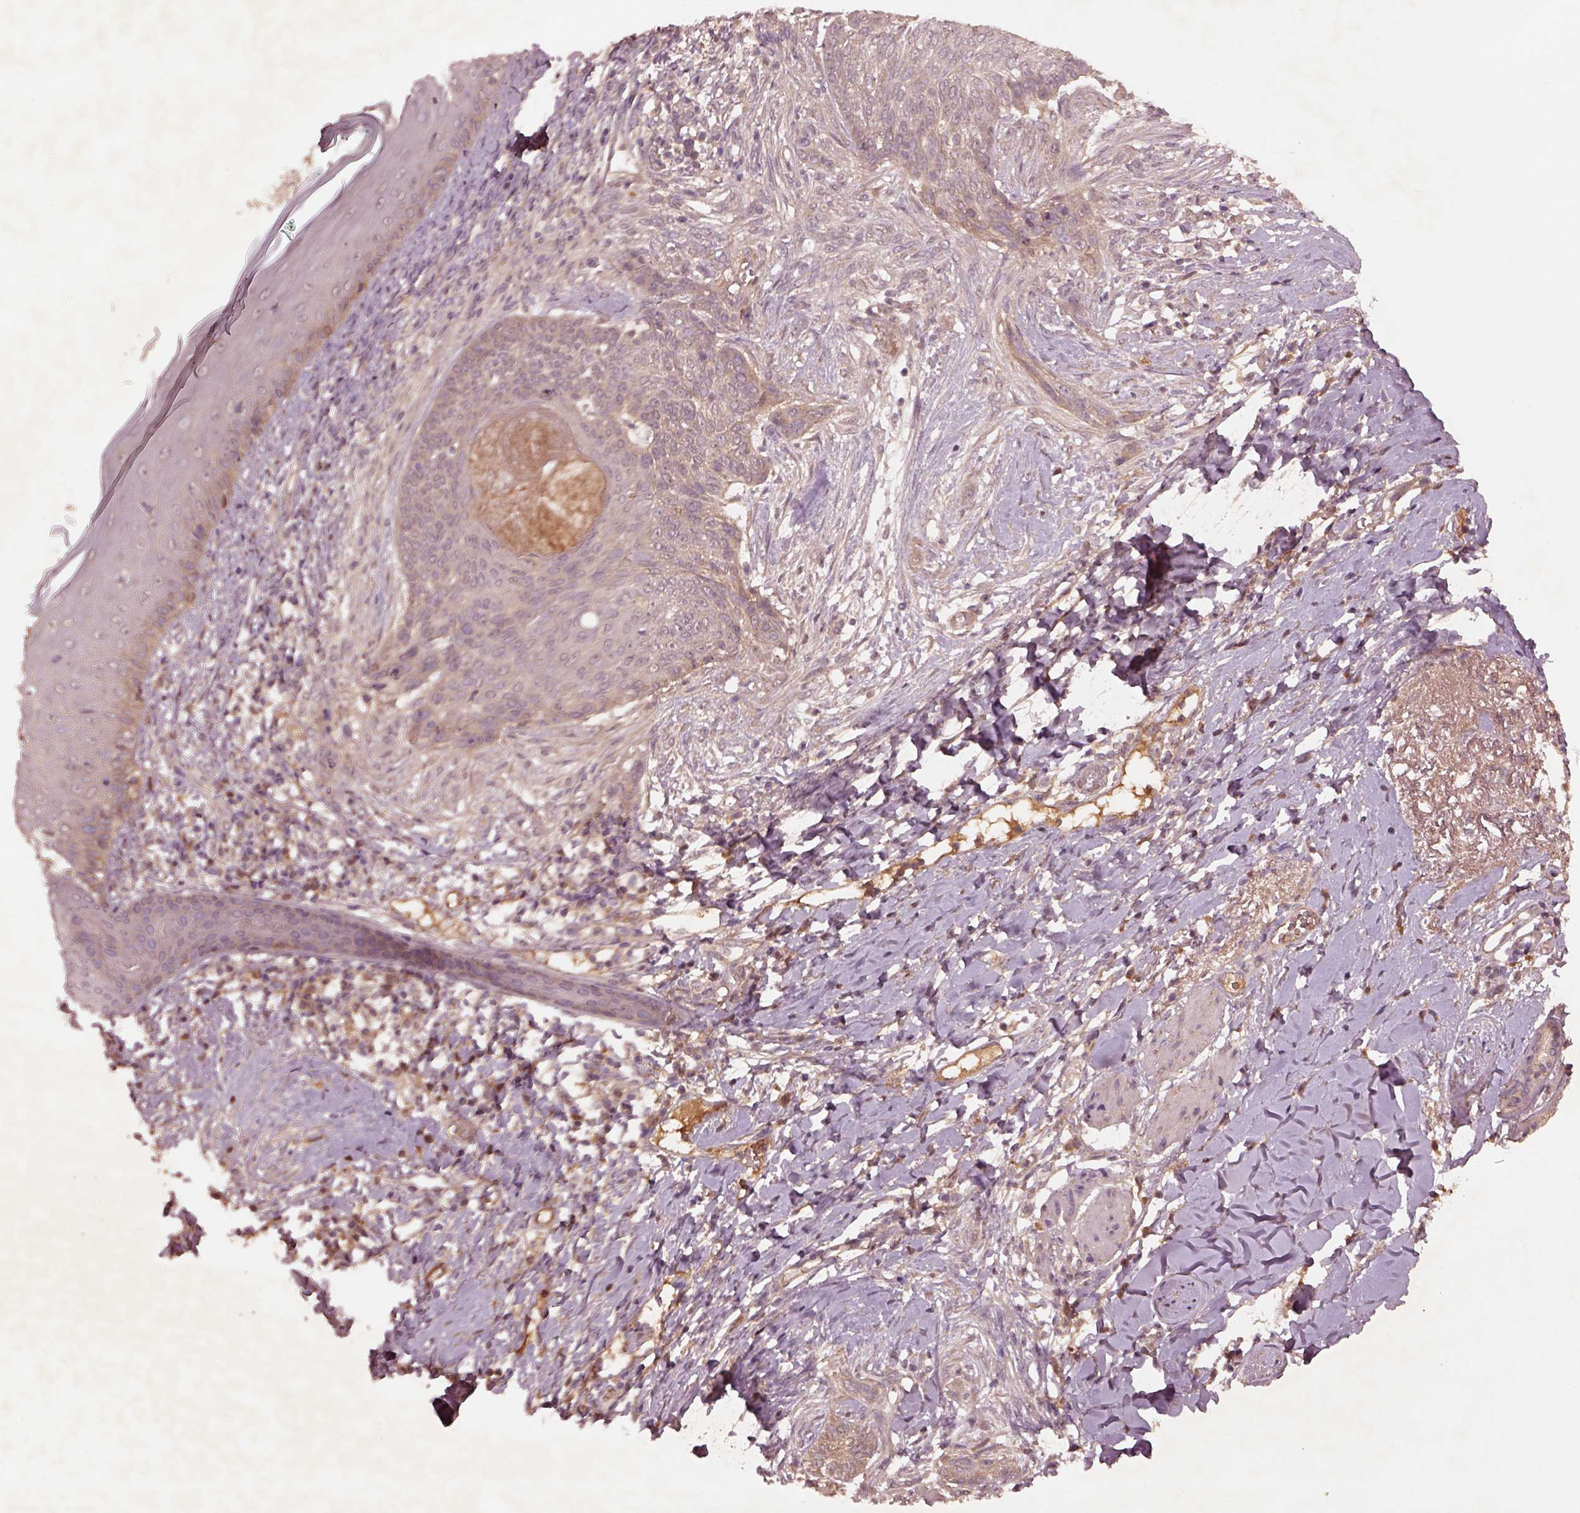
{"staining": {"intensity": "weak", "quantity": ">75%", "location": "cytoplasmic/membranous"}, "tissue": "skin cancer", "cell_type": "Tumor cells", "image_type": "cancer", "snomed": [{"axis": "morphology", "description": "Normal tissue, NOS"}, {"axis": "morphology", "description": "Basal cell carcinoma"}, {"axis": "topography", "description": "Skin"}], "caption": "Weak cytoplasmic/membranous staining is present in approximately >75% of tumor cells in skin basal cell carcinoma.", "gene": "FAM234A", "patient": {"sex": "male", "age": 84}}